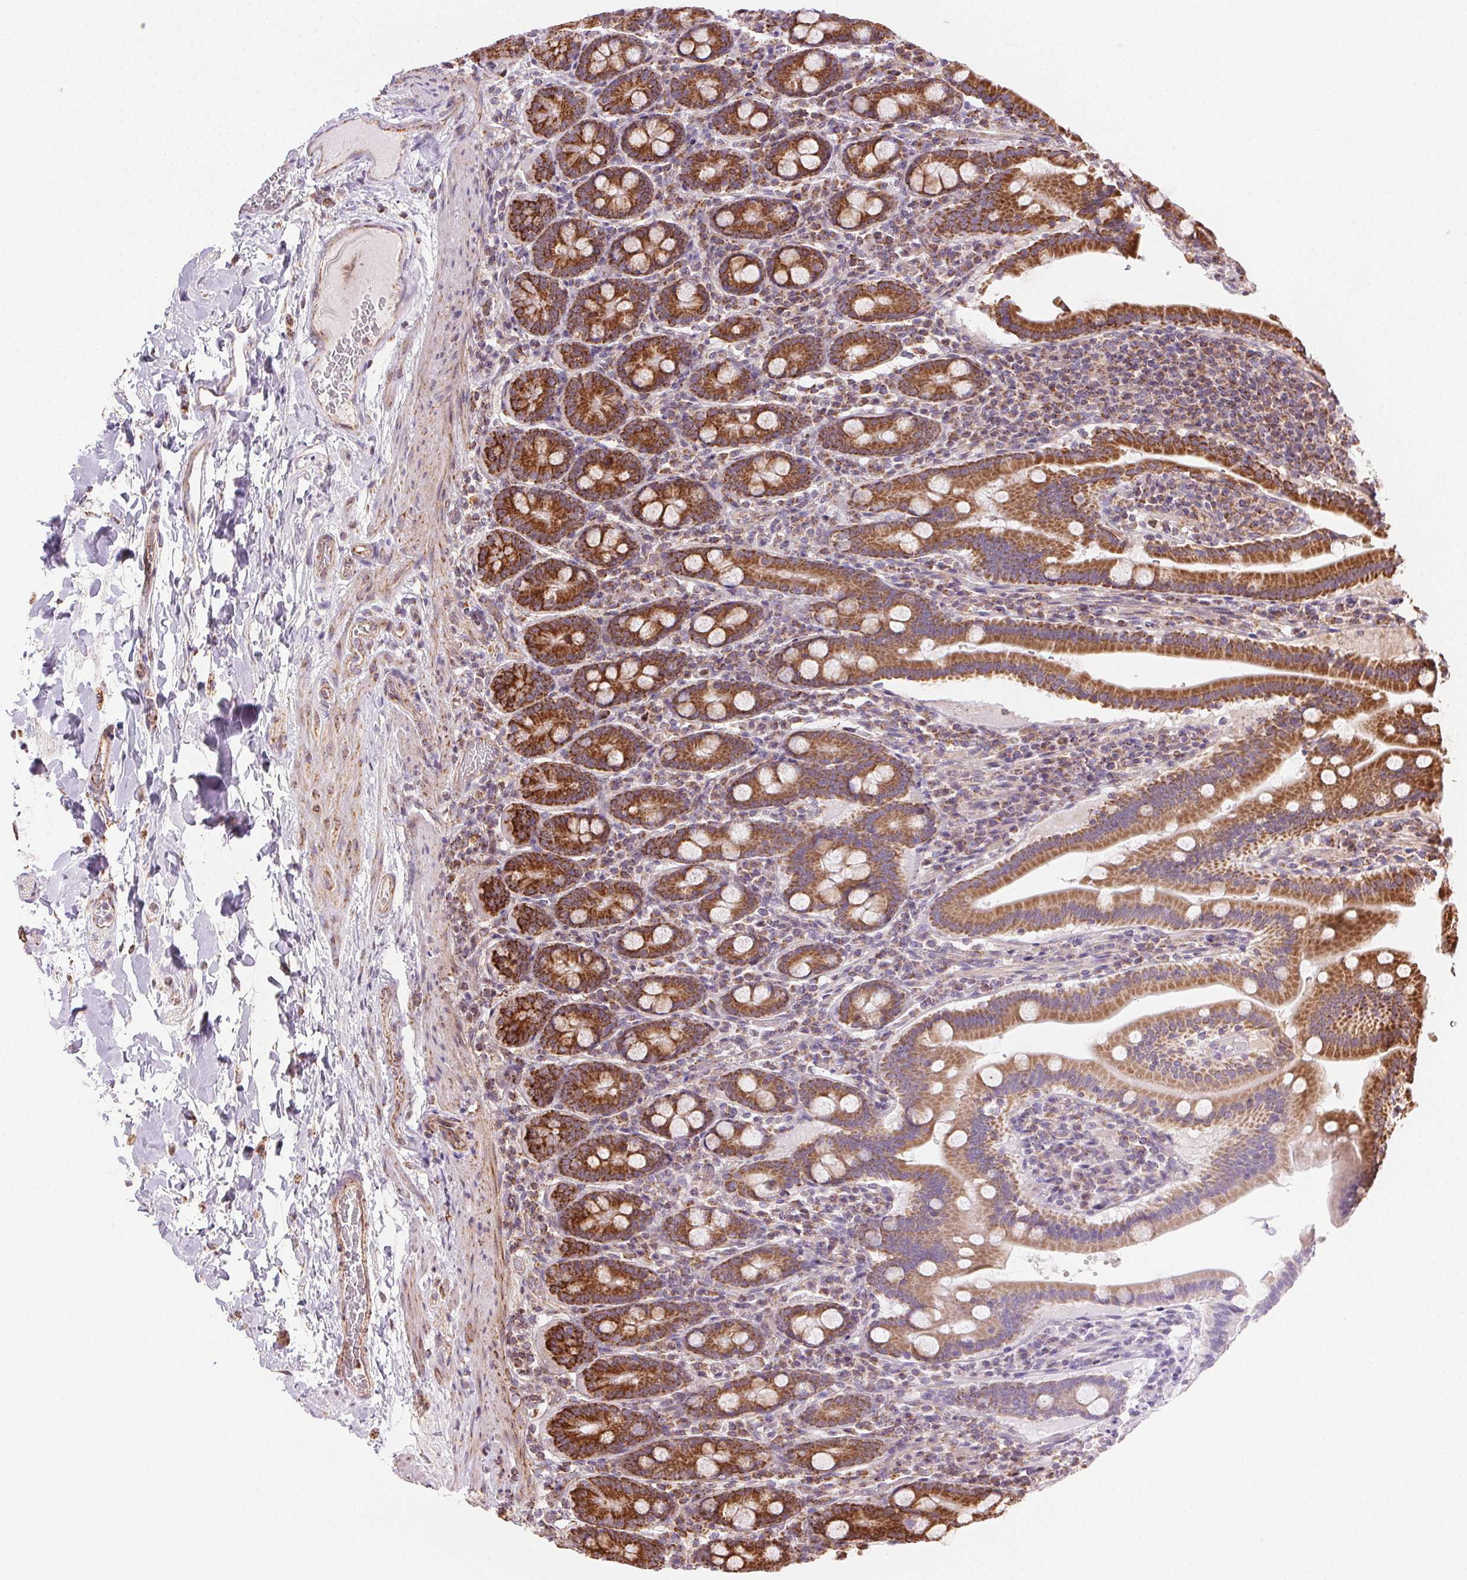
{"staining": {"intensity": "strong", "quantity": ">75%", "location": "cytoplasmic/membranous"}, "tissue": "small intestine", "cell_type": "Glandular cells", "image_type": "normal", "snomed": [{"axis": "morphology", "description": "Normal tissue, NOS"}, {"axis": "topography", "description": "Small intestine"}], "caption": "Protein expression analysis of normal small intestine displays strong cytoplasmic/membranous expression in approximately >75% of glandular cells.", "gene": "CLPB", "patient": {"sex": "male", "age": 26}}